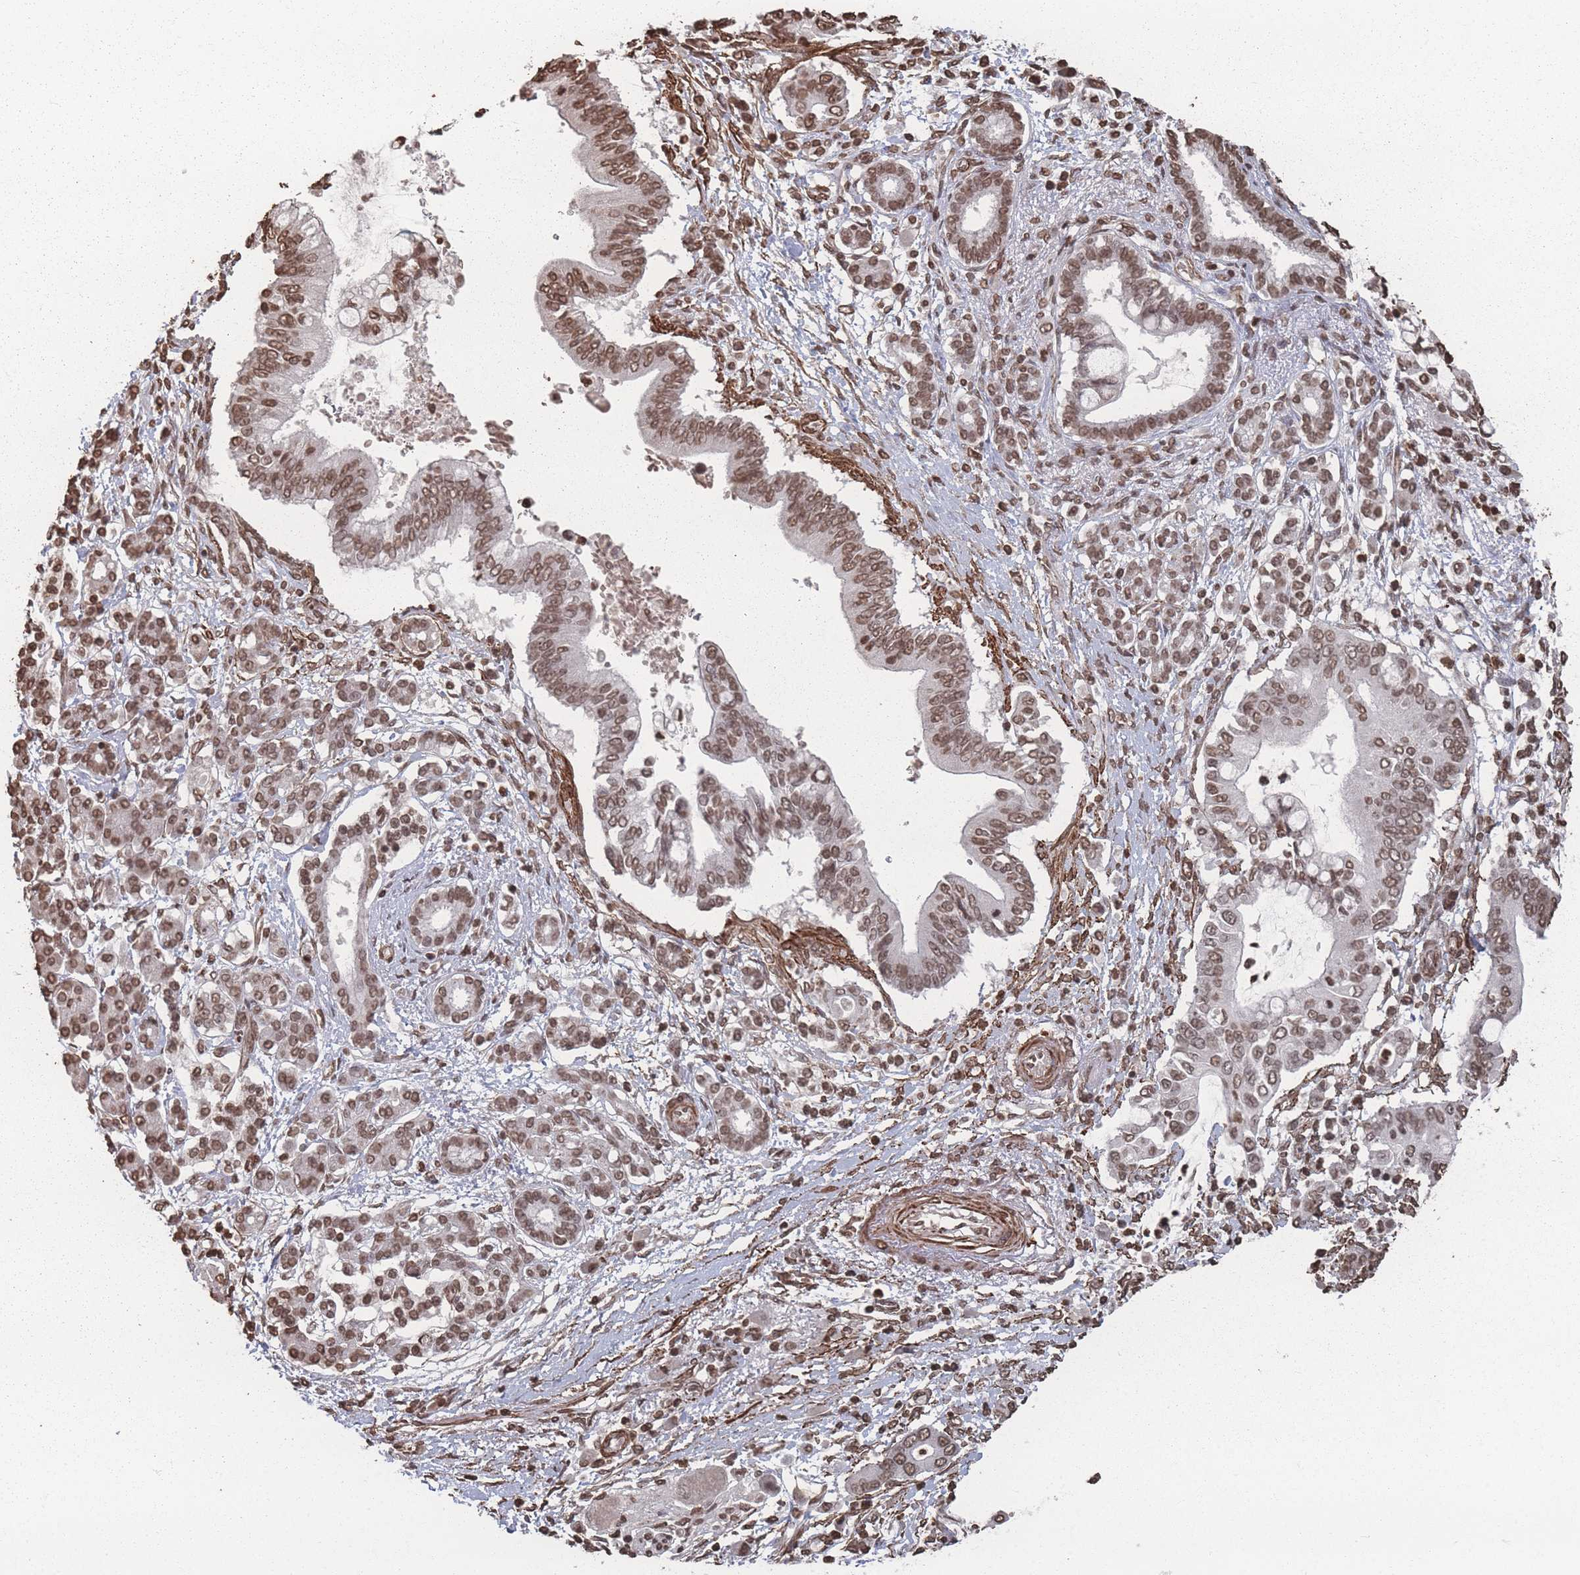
{"staining": {"intensity": "moderate", "quantity": ">75%", "location": "nuclear"}, "tissue": "pancreatic cancer", "cell_type": "Tumor cells", "image_type": "cancer", "snomed": [{"axis": "morphology", "description": "Adenocarcinoma, NOS"}, {"axis": "topography", "description": "Pancreas"}], "caption": "A photomicrograph showing moderate nuclear staining in about >75% of tumor cells in pancreatic adenocarcinoma, as visualized by brown immunohistochemical staining.", "gene": "PLEKHG5", "patient": {"sex": "male", "age": 68}}